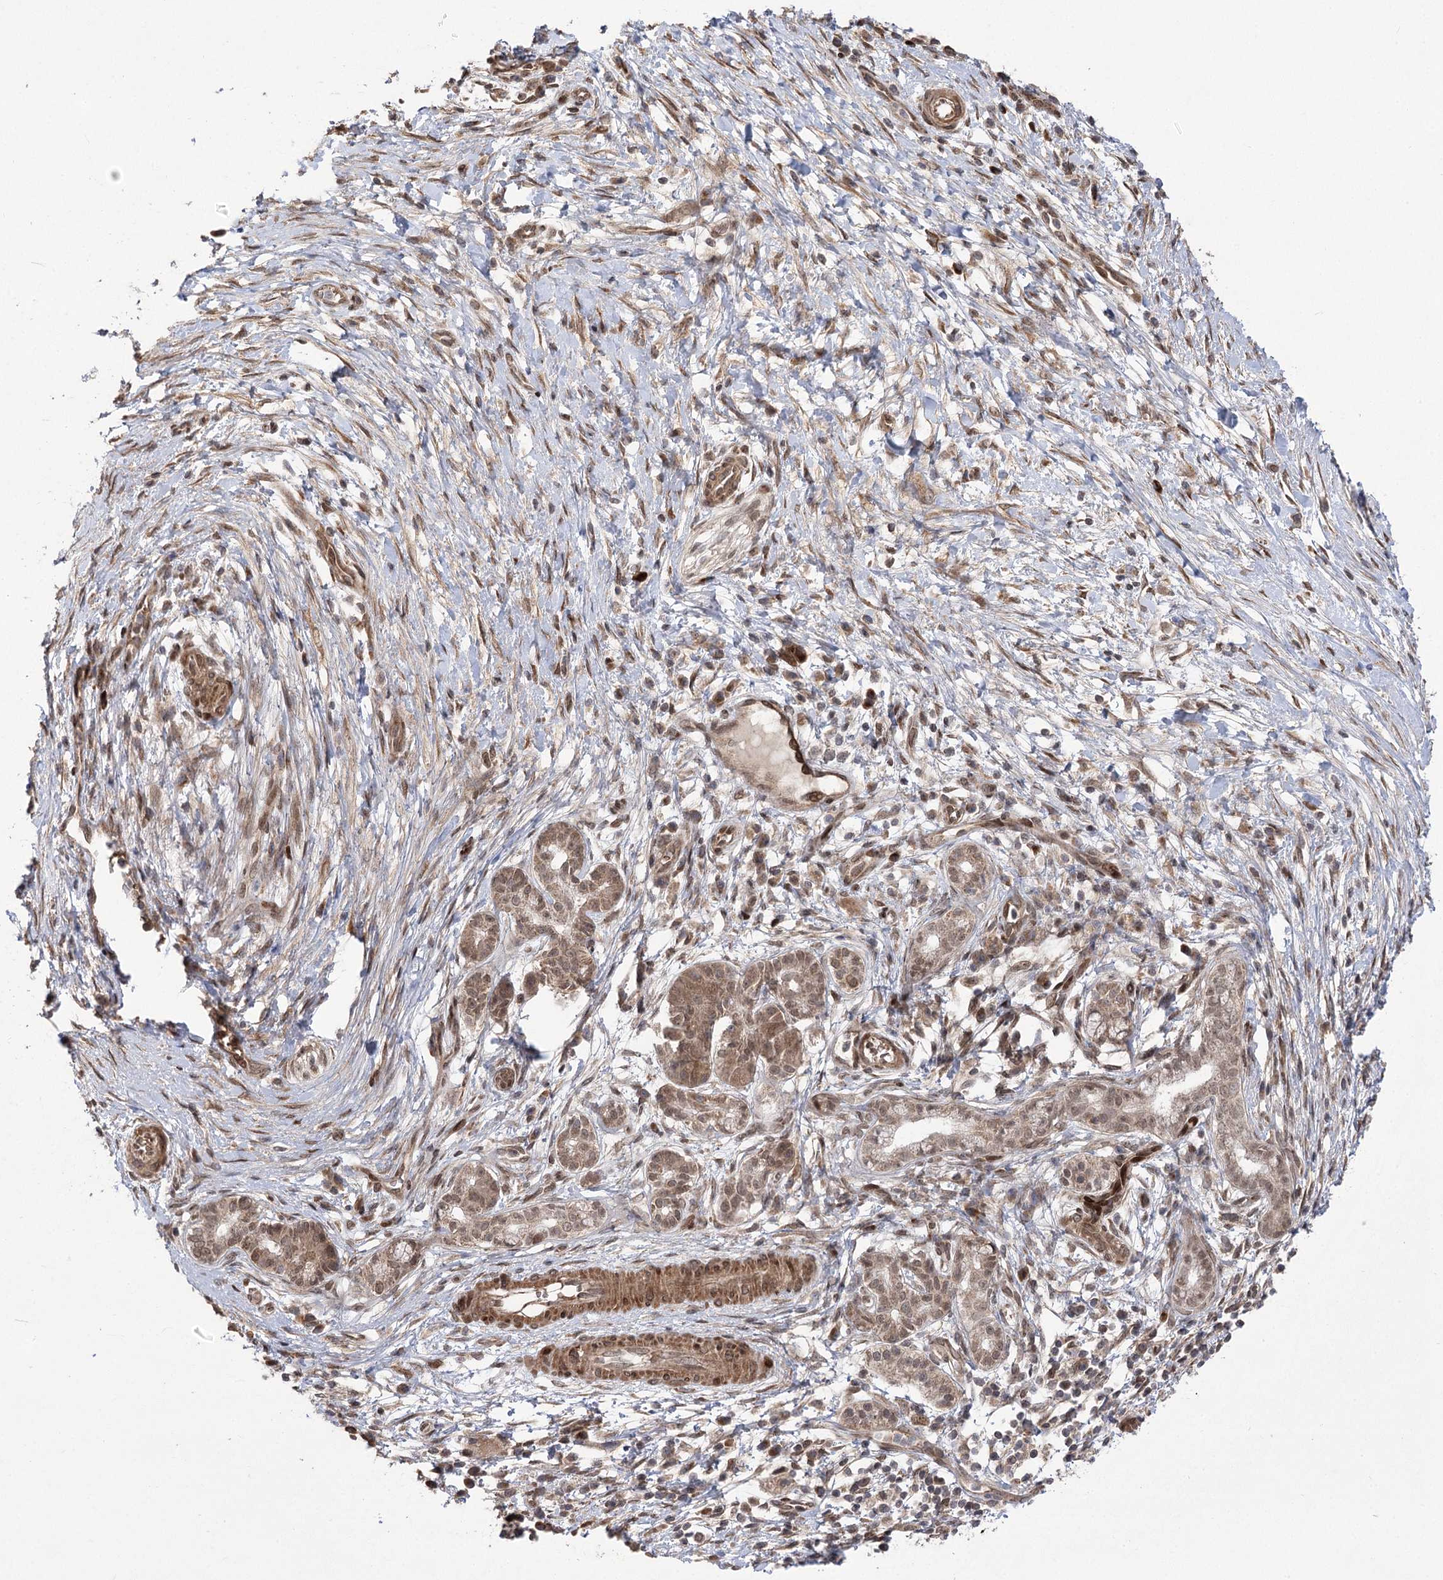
{"staining": {"intensity": "weak", "quantity": ">75%", "location": "cytoplasmic/membranous,nuclear"}, "tissue": "pancreatic cancer", "cell_type": "Tumor cells", "image_type": "cancer", "snomed": [{"axis": "morphology", "description": "Adenocarcinoma, NOS"}, {"axis": "topography", "description": "Pancreas"}], "caption": "High-power microscopy captured an immunohistochemistry (IHC) image of pancreatic cancer, revealing weak cytoplasmic/membranous and nuclear positivity in about >75% of tumor cells.", "gene": "TENM2", "patient": {"sex": "male", "age": 68}}